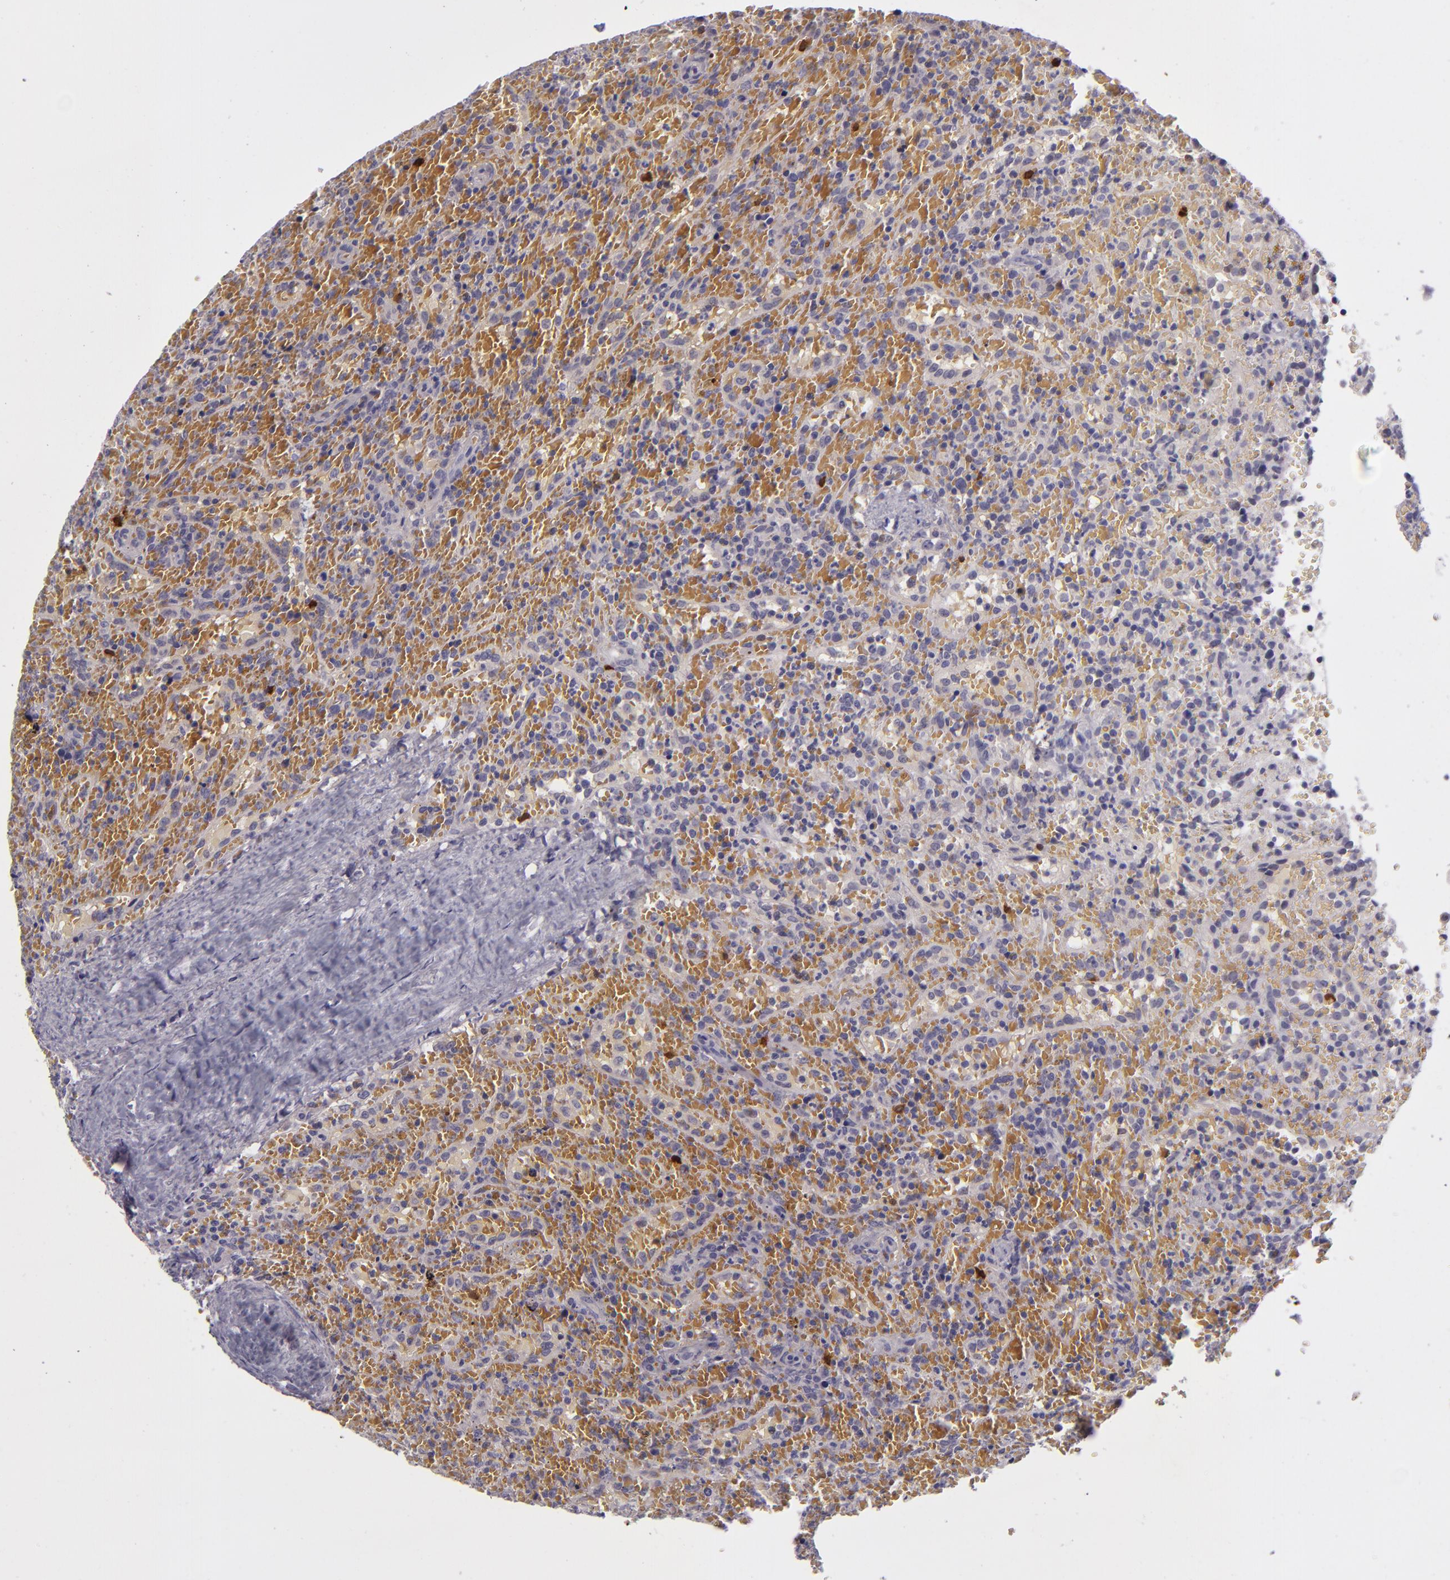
{"staining": {"intensity": "negative", "quantity": "none", "location": "none"}, "tissue": "lymphoma", "cell_type": "Tumor cells", "image_type": "cancer", "snomed": [{"axis": "morphology", "description": "Malignant lymphoma, non-Hodgkin's type, High grade"}, {"axis": "topography", "description": "Spleen"}, {"axis": "topography", "description": "Lymph node"}], "caption": "The image demonstrates no significant expression in tumor cells of high-grade malignant lymphoma, non-Hodgkin's type. The staining is performed using DAB brown chromogen with nuclei counter-stained in using hematoxylin.", "gene": "SNCB", "patient": {"sex": "female", "age": 70}}